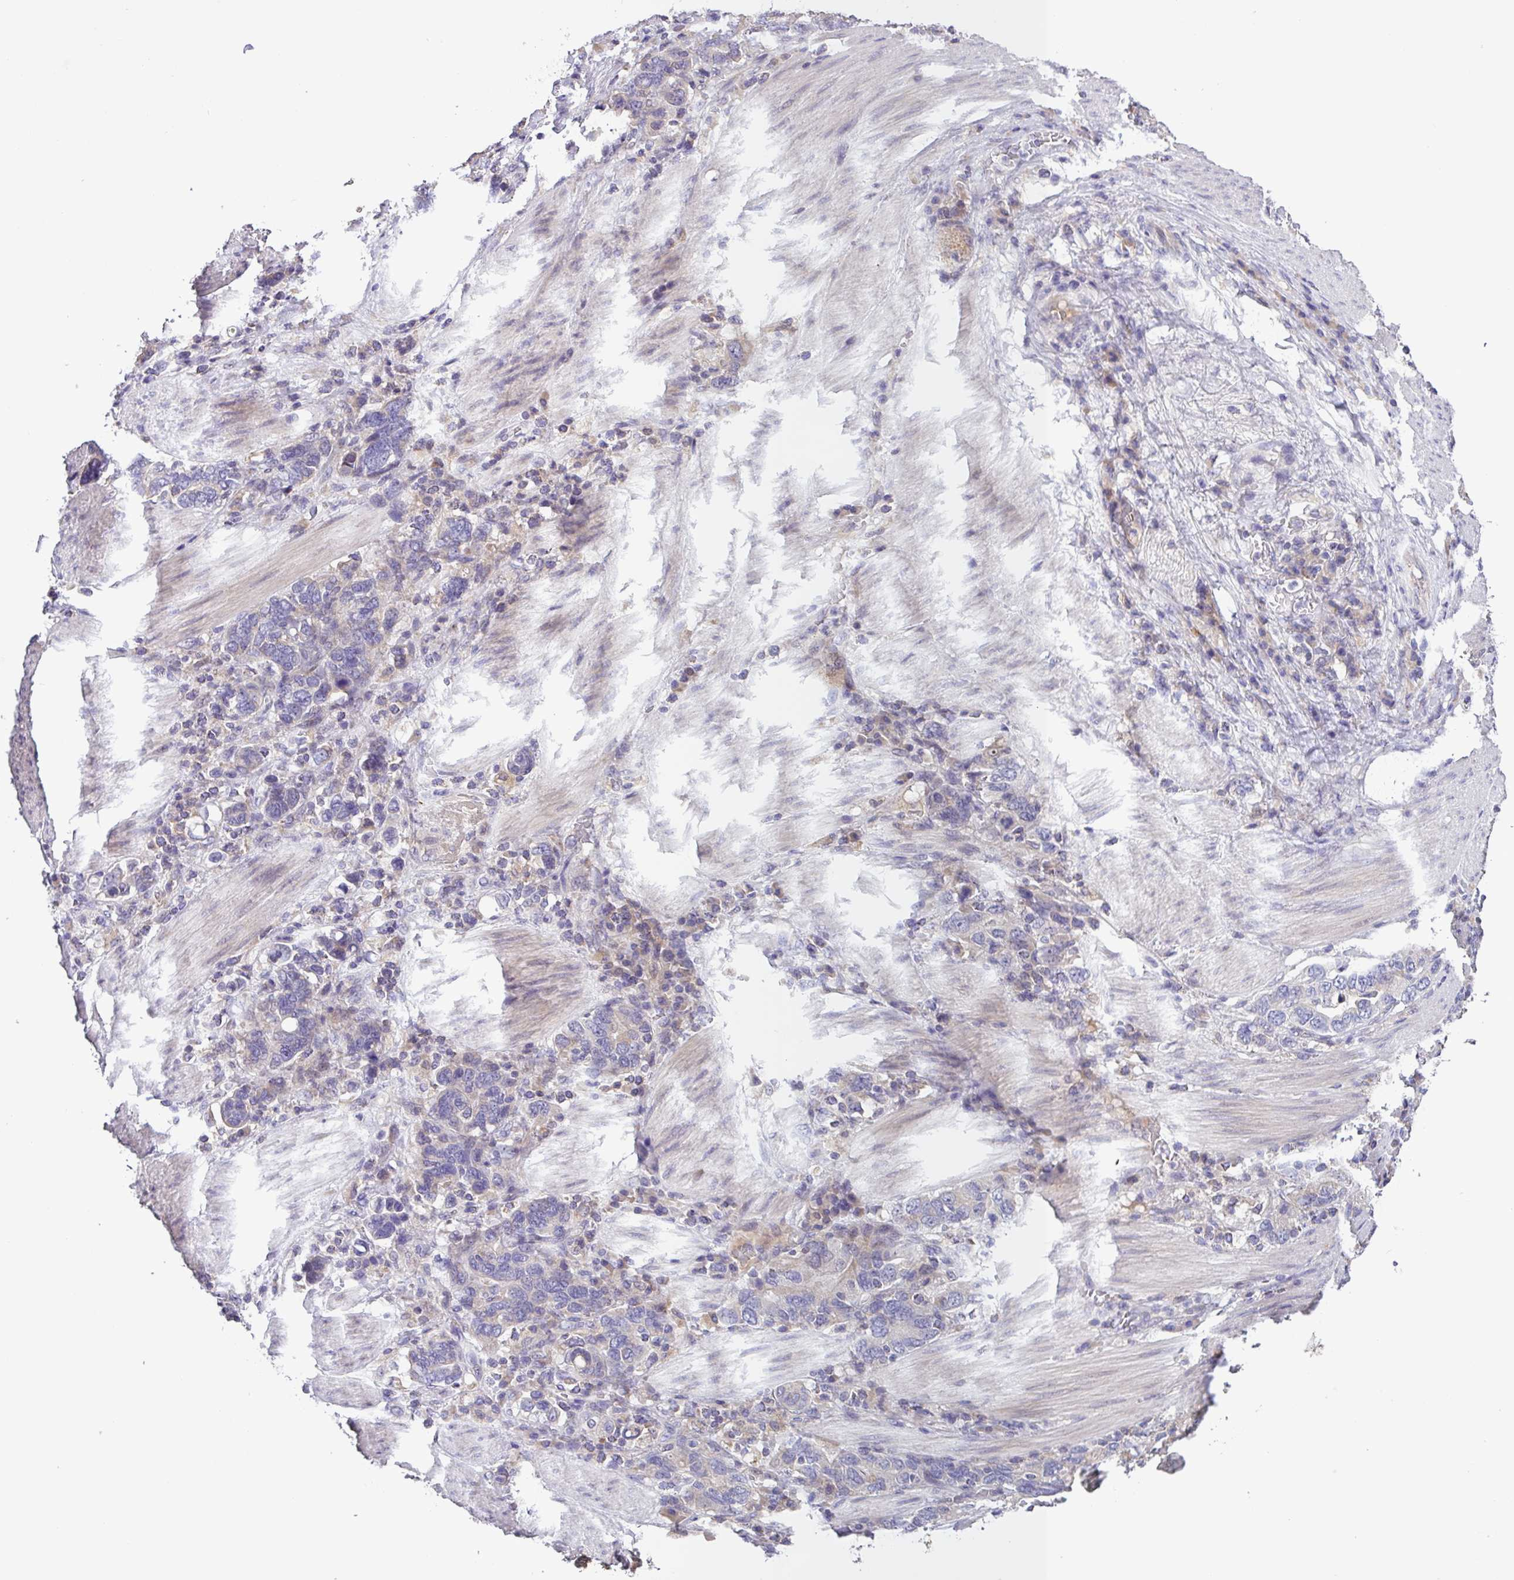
{"staining": {"intensity": "negative", "quantity": "none", "location": "none"}, "tissue": "stomach cancer", "cell_type": "Tumor cells", "image_type": "cancer", "snomed": [{"axis": "morphology", "description": "Adenocarcinoma, NOS"}, {"axis": "topography", "description": "Stomach, upper"}, {"axis": "topography", "description": "Stomach"}], "caption": "This is a image of immunohistochemistry (IHC) staining of adenocarcinoma (stomach), which shows no expression in tumor cells. (IHC, brightfield microscopy, high magnification).", "gene": "SFTPB", "patient": {"sex": "male", "age": 62}}